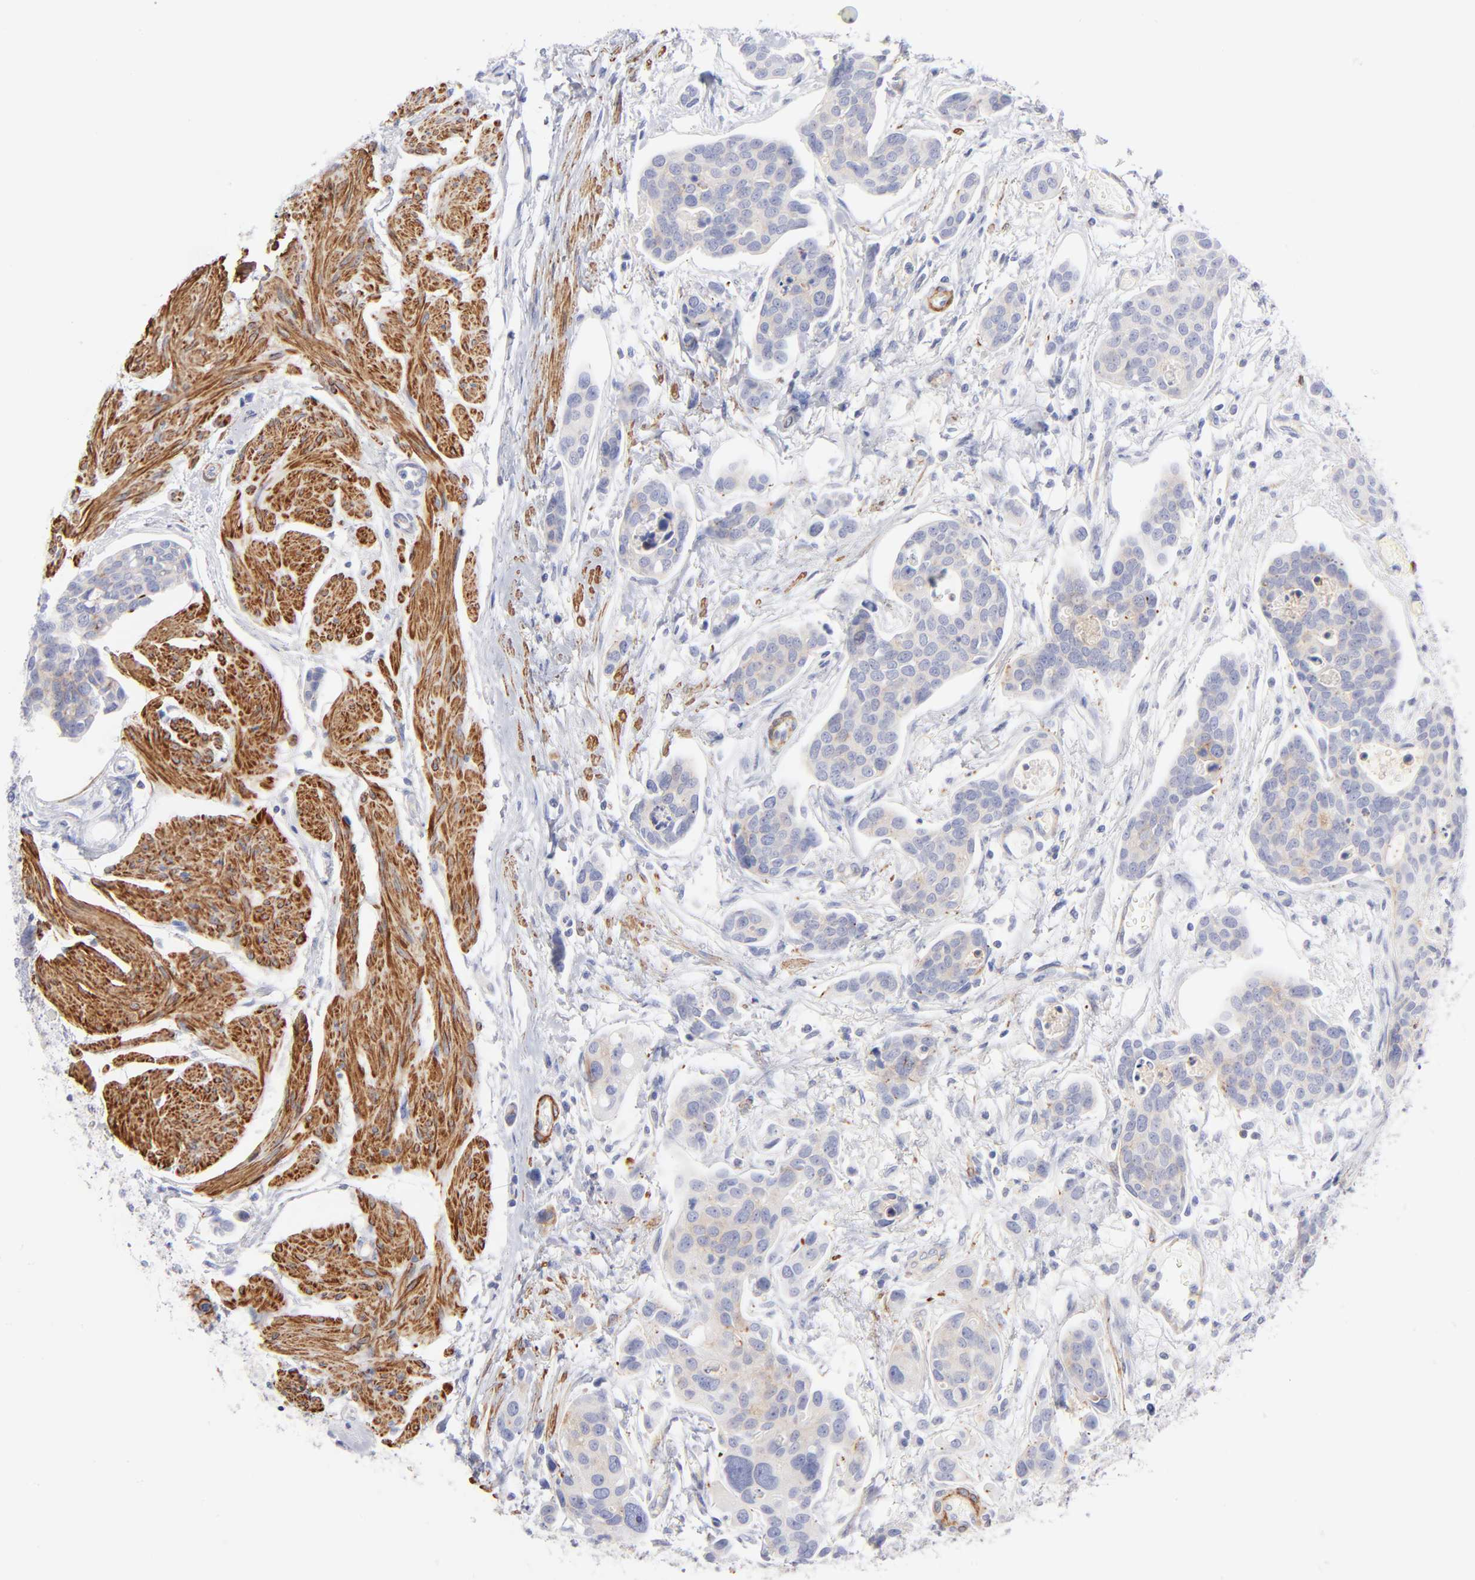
{"staining": {"intensity": "weak", "quantity": "<25%", "location": "cytoplasmic/membranous"}, "tissue": "urothelial cancer", "cell_type": "Tumor cells", "image_type": "cancer", "snomed": [{"axis": "morphology", "description": "Urothelial carcinoma, High grade"}, {"axis": "topography", "description": "Urinary bladder"}], "caption": "Urothelial carcinoma (high-grade) stained for a protein using immunohistochemistry shows no staining tumor cells.", "gene": "ACTA2", "patient": {"sex": "male", "age": 78}}